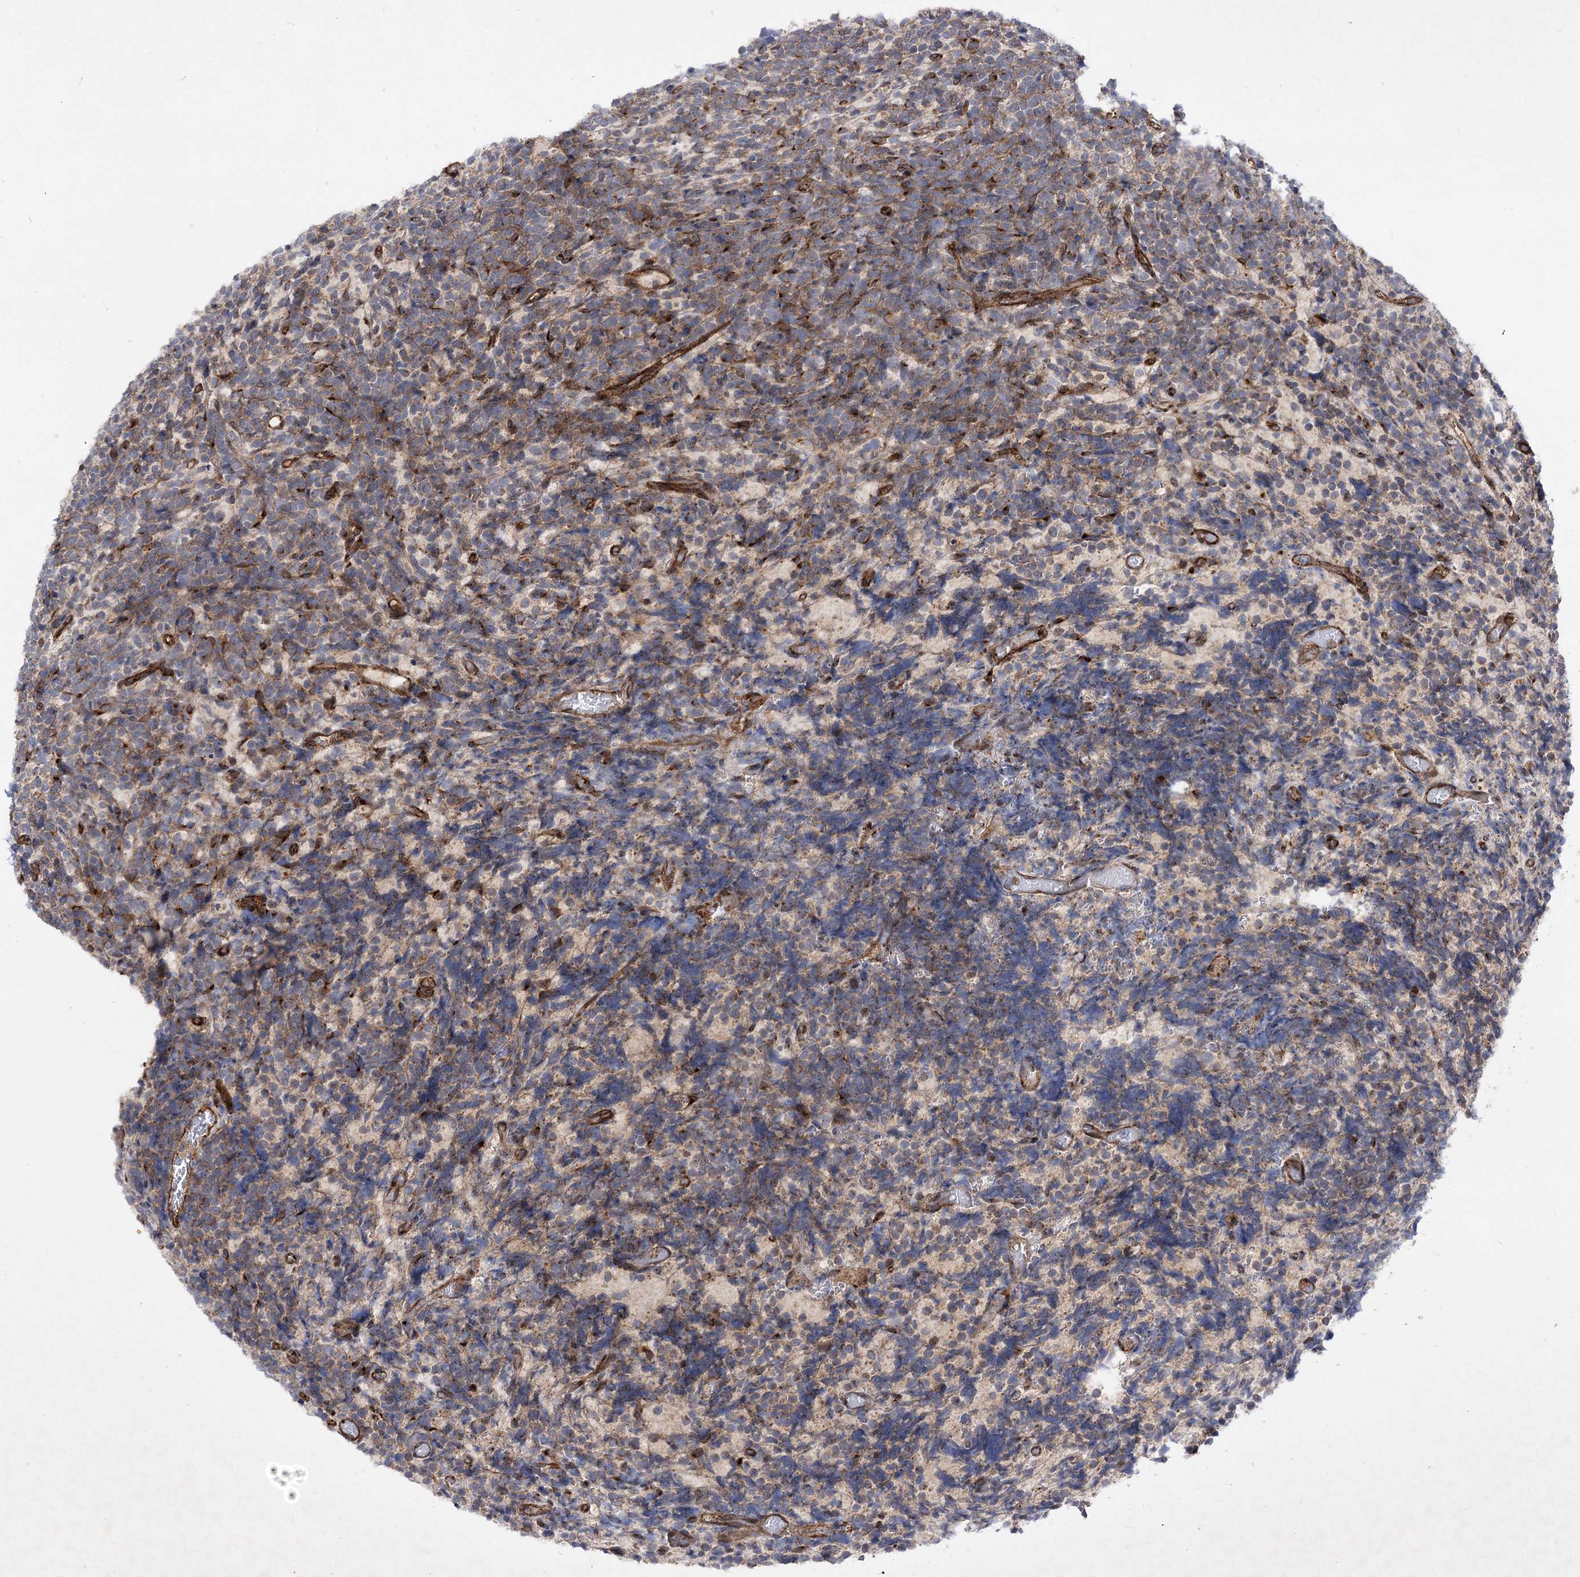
{"staining": {"intensity": "weak", "quantity": "25%-75%", "location": "cytoplasmic/membranous"}, "tissue": "glioma", "cell_type": "Tumor cells", "image_type": "cancer", "snomed": [{"axis": "morphology", "description": "Glioma, malignant, Low grade"}, {"axis": "topography", "description": "Brain"}], "caption": "A brown stain highlights weak cytoplasmic/membranous staining of a protein in human malignant glioma (low-grade) tumor cells. Immunohistochemistry stains the protein of interest in brown and the nuclei are stained blue.", "gene": "ARHGAP31", "patient": {"sex": "female", "age": 1}}